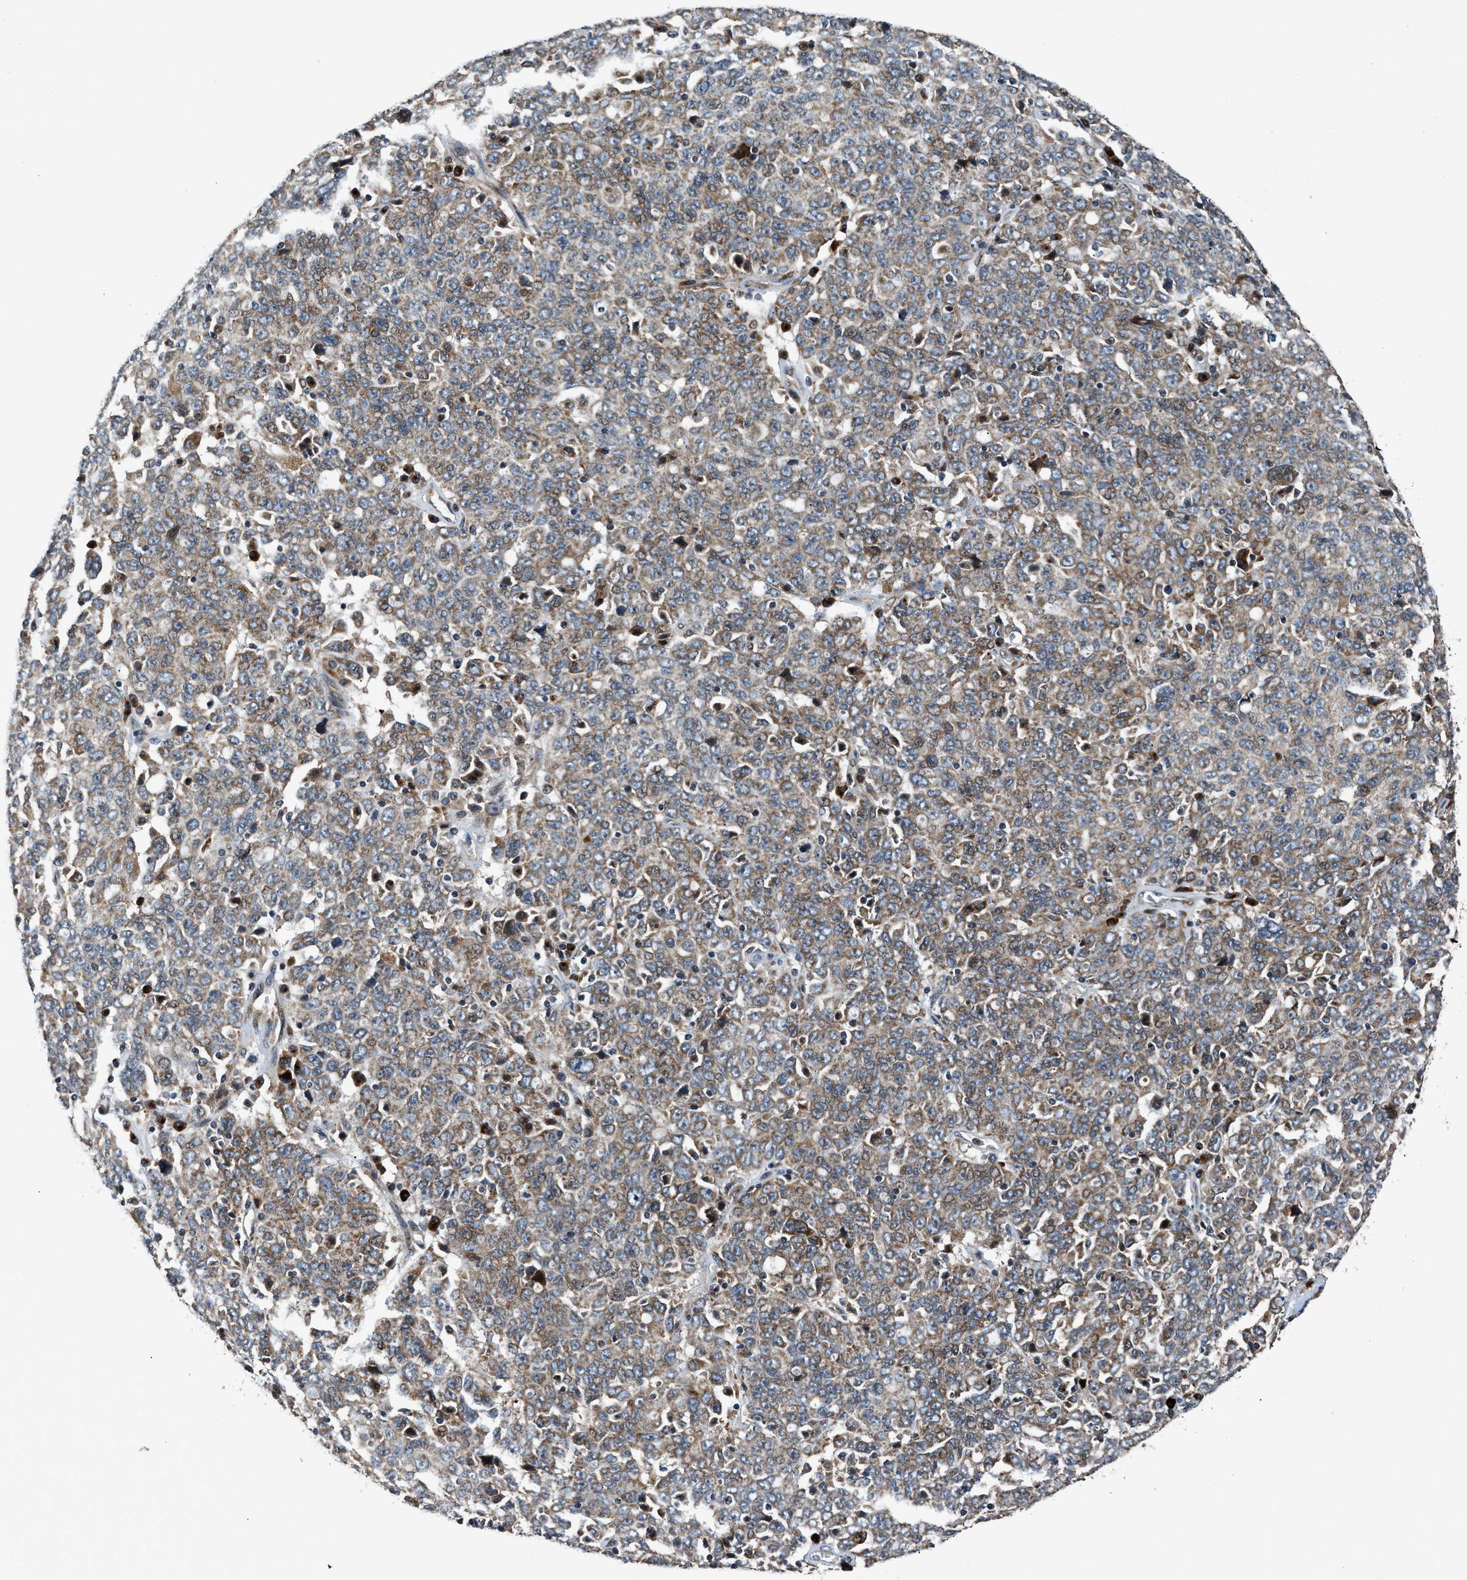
{"staining": {"intensity": "moderate", "quantity": ">75%", "location": "cytoplasmic/membranous"}, "tissue": "ovarian cancer", "cell_type": "Tumor cells", "image_type": "cancer", "snomed": [{"axis": "morphology", "description": "Carcinoma, endometroid"}, {"axis": "topography", "description": "Ovary"}], "caption": "Endometroid carcinoma (ovarian) tissue exhibits moderate cytoplasmic/membranous positivity in about >75% of tumor cells", "gene": "FUT8", "patient": {"sex": "female", "age": 62}}